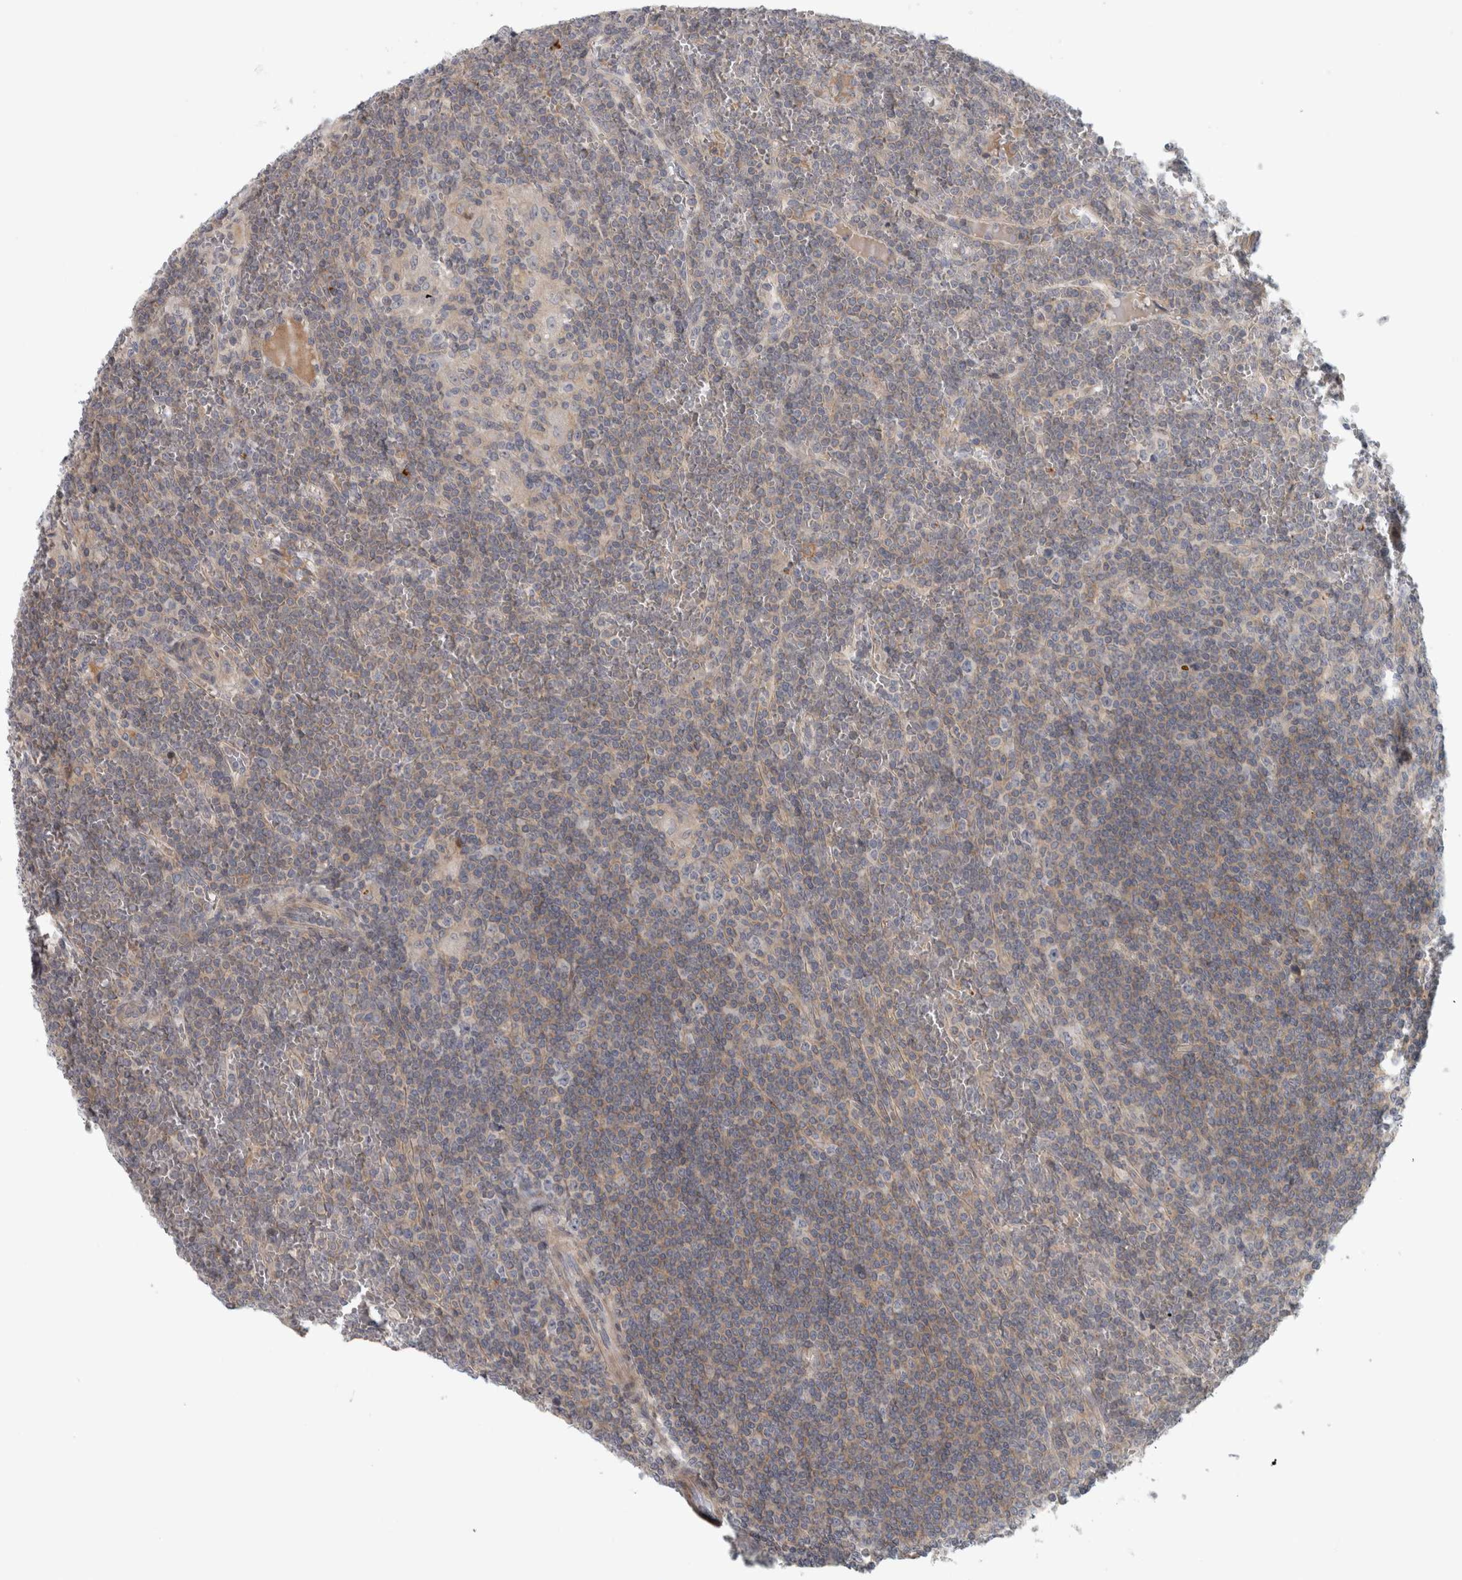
{"staining": {"intensity": "weak", "quantity": "<25%", "location": "cytoplasmic/membranous"}, "tissue": "lymphoma", "cell_type": "Tumor cells", "image_type": "cancer", "snomed": [{"axis": "morphology", "description": "Malignant lymphoma, non-Hodgkin's type, Low grade"}, {"axis": "topography", "description": "Spleen"}], "caption": "DAB immunohistochemical staining of malignant lymphoma, non-Hodgkin's type (low-grade) demonstrates no significant positivity in tumor cells. (Brightfield microscopy of DAB immunohistochemistry at high magnification).", "gene": "ZNF804B", "patient": {"sex": "female", "age": 19}}